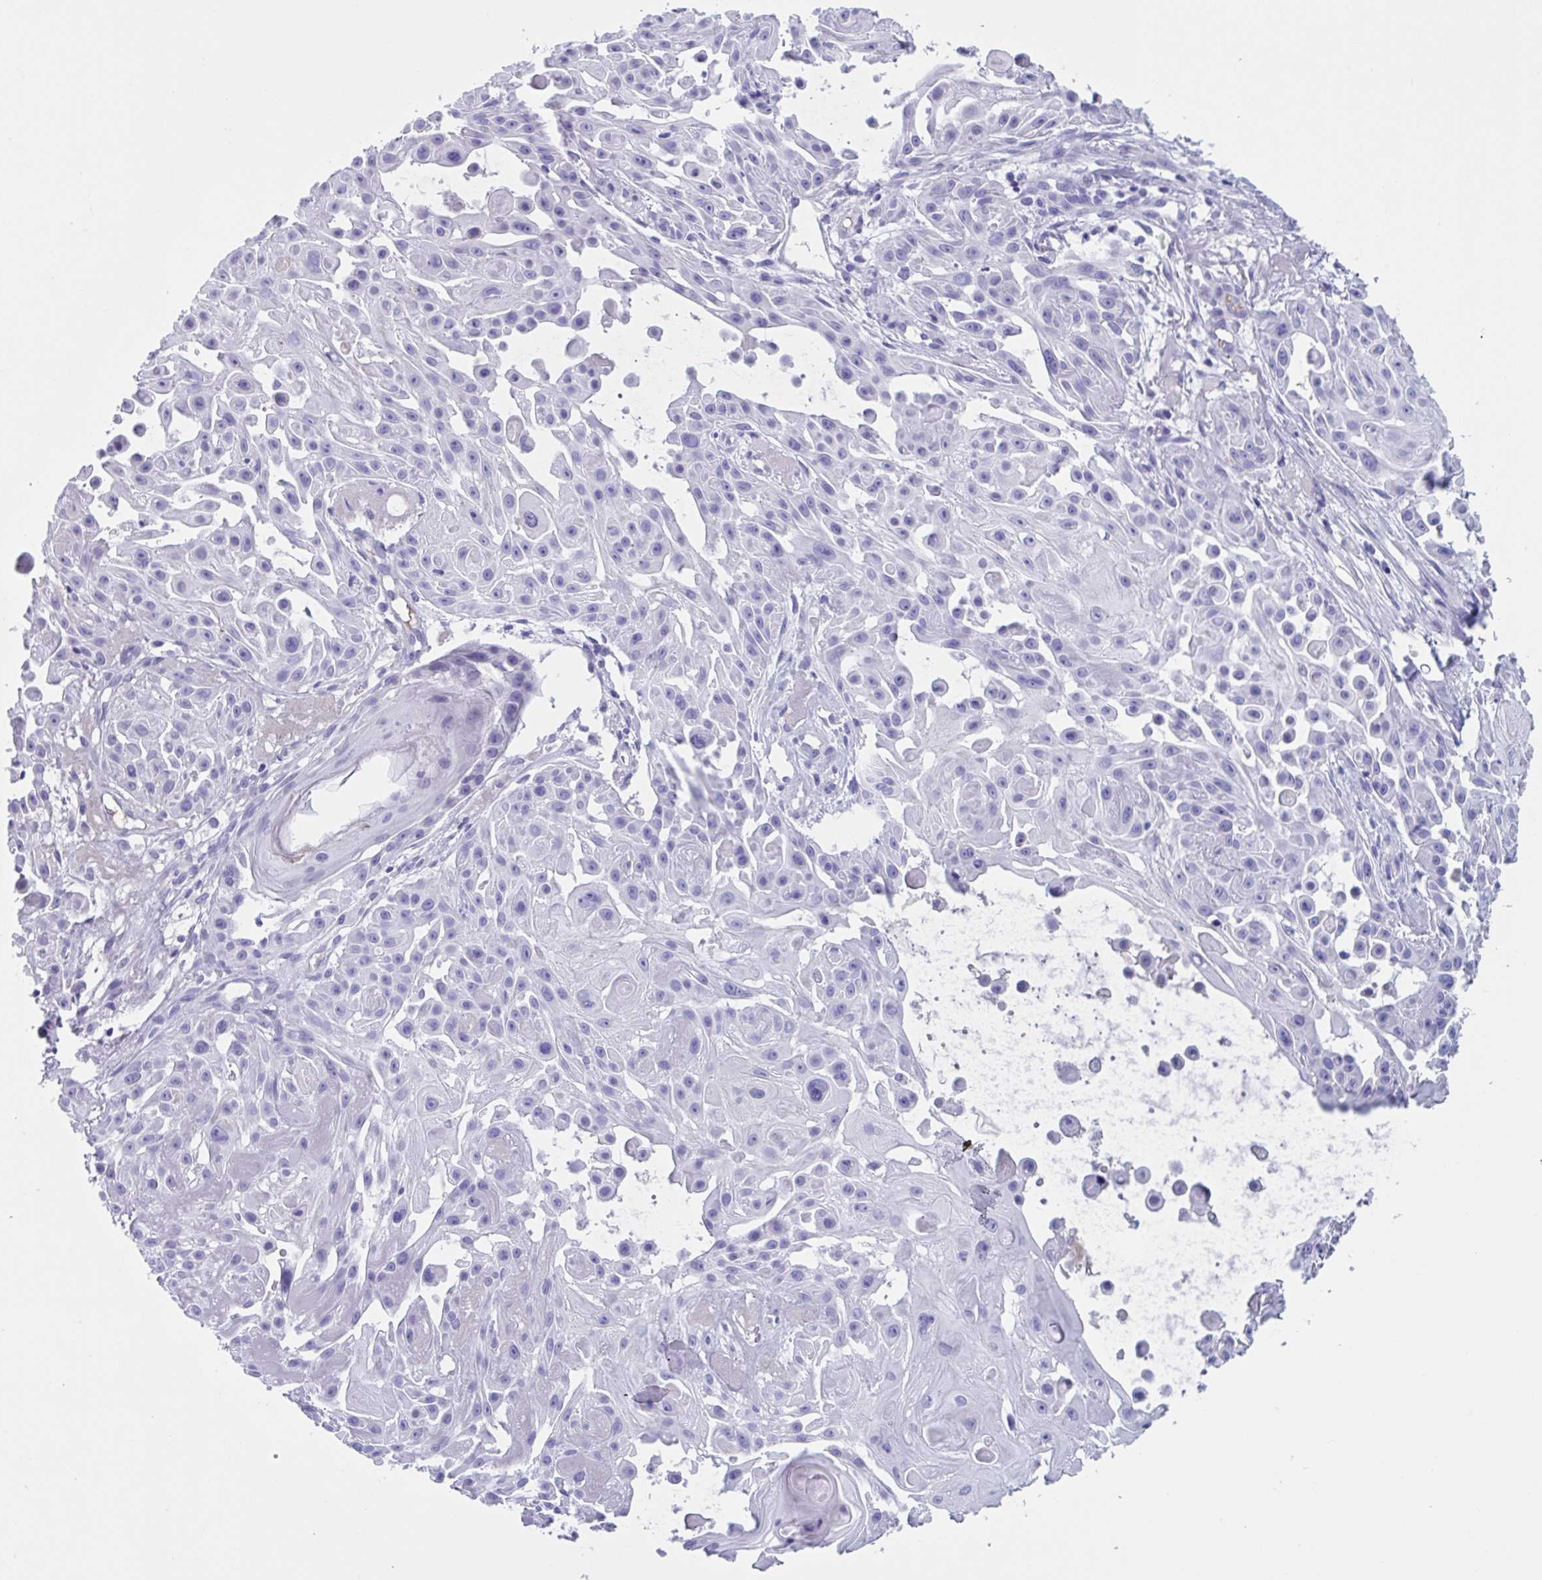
{"staining": {"intensity": "negative", "quantity": "none", "location": "none"}, "tissue": "skin cancer", "cell_type": "Tumor cells", "image_type": "cancer", "snomed": [{"axis": "morphology", "description": "Squamous cell carcinoma, NOS"}, {"axis": "topography", "description": "Skin"}], "caption": "This is a photomicrograph of immunohistochemistry (IHC) staining of skin cancer, which shows no expression in tumor cells. The staining was performed using DAB (3,3'-diaminobenzidine) to visualize the protein expression in brown, while the nuclei were stained in blue with hematoxylin (Magnification: 20x).", "gene": "USP35", "patient": {"sex": "male", "age": 91}}